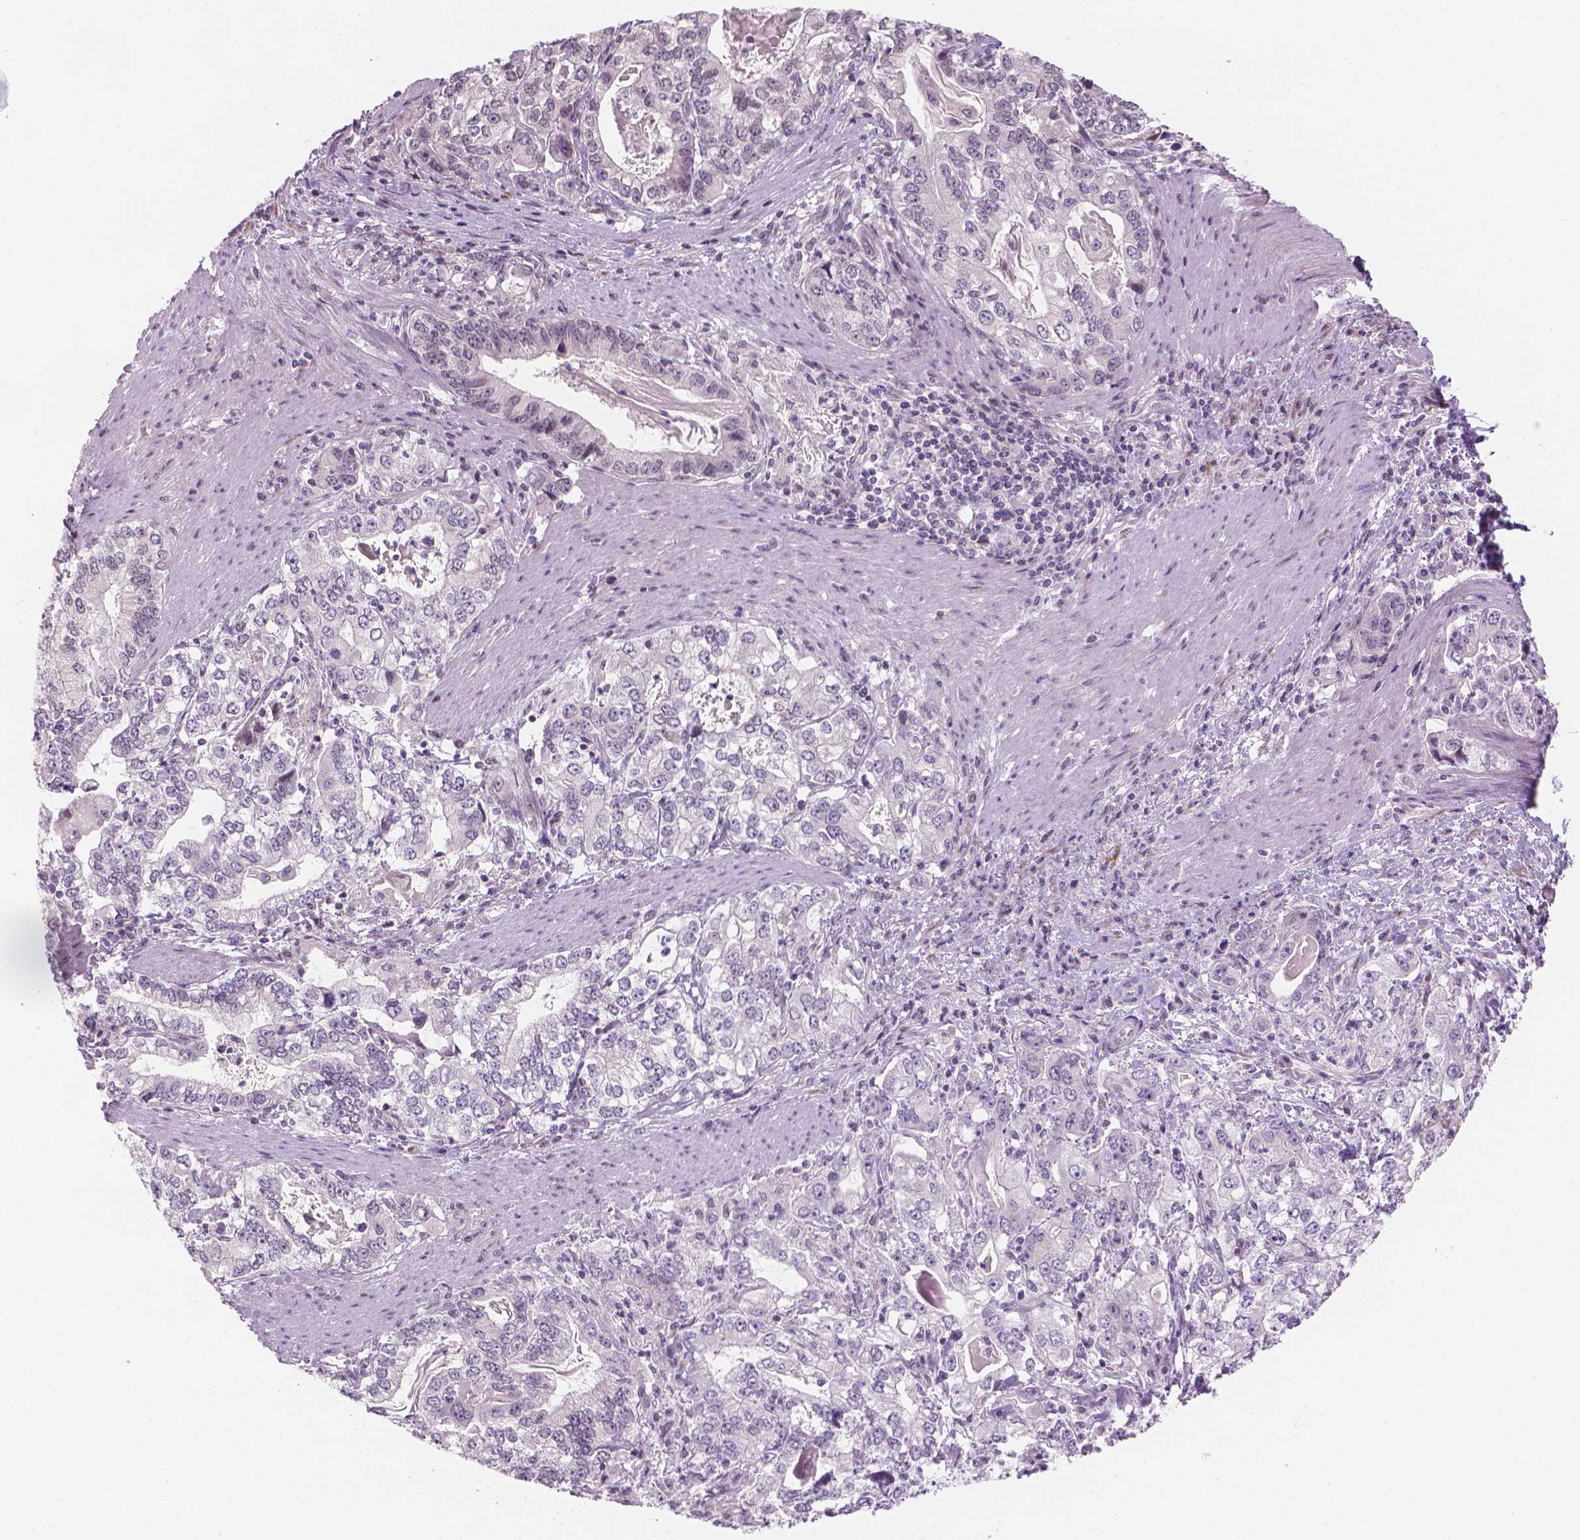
{"staining": {"intensity": "negative", "quantity": "none", "location": "none"}, "tissue": "stomach cancer", "cell_type": "Tumor cells", "image_type": "cancer", "snomed": [{"axis": "morphology", "description": "Adenocarcinoma, NOS"}, {"axis": "topography", "description": "Stomach, lower"}], "caption": "The immunohistochemistry micrograph has no significant staining in tumor cells of stomach cancer tissue.", "gene": "IFFO1", "patient": {"sex": "female", "age": 72}}